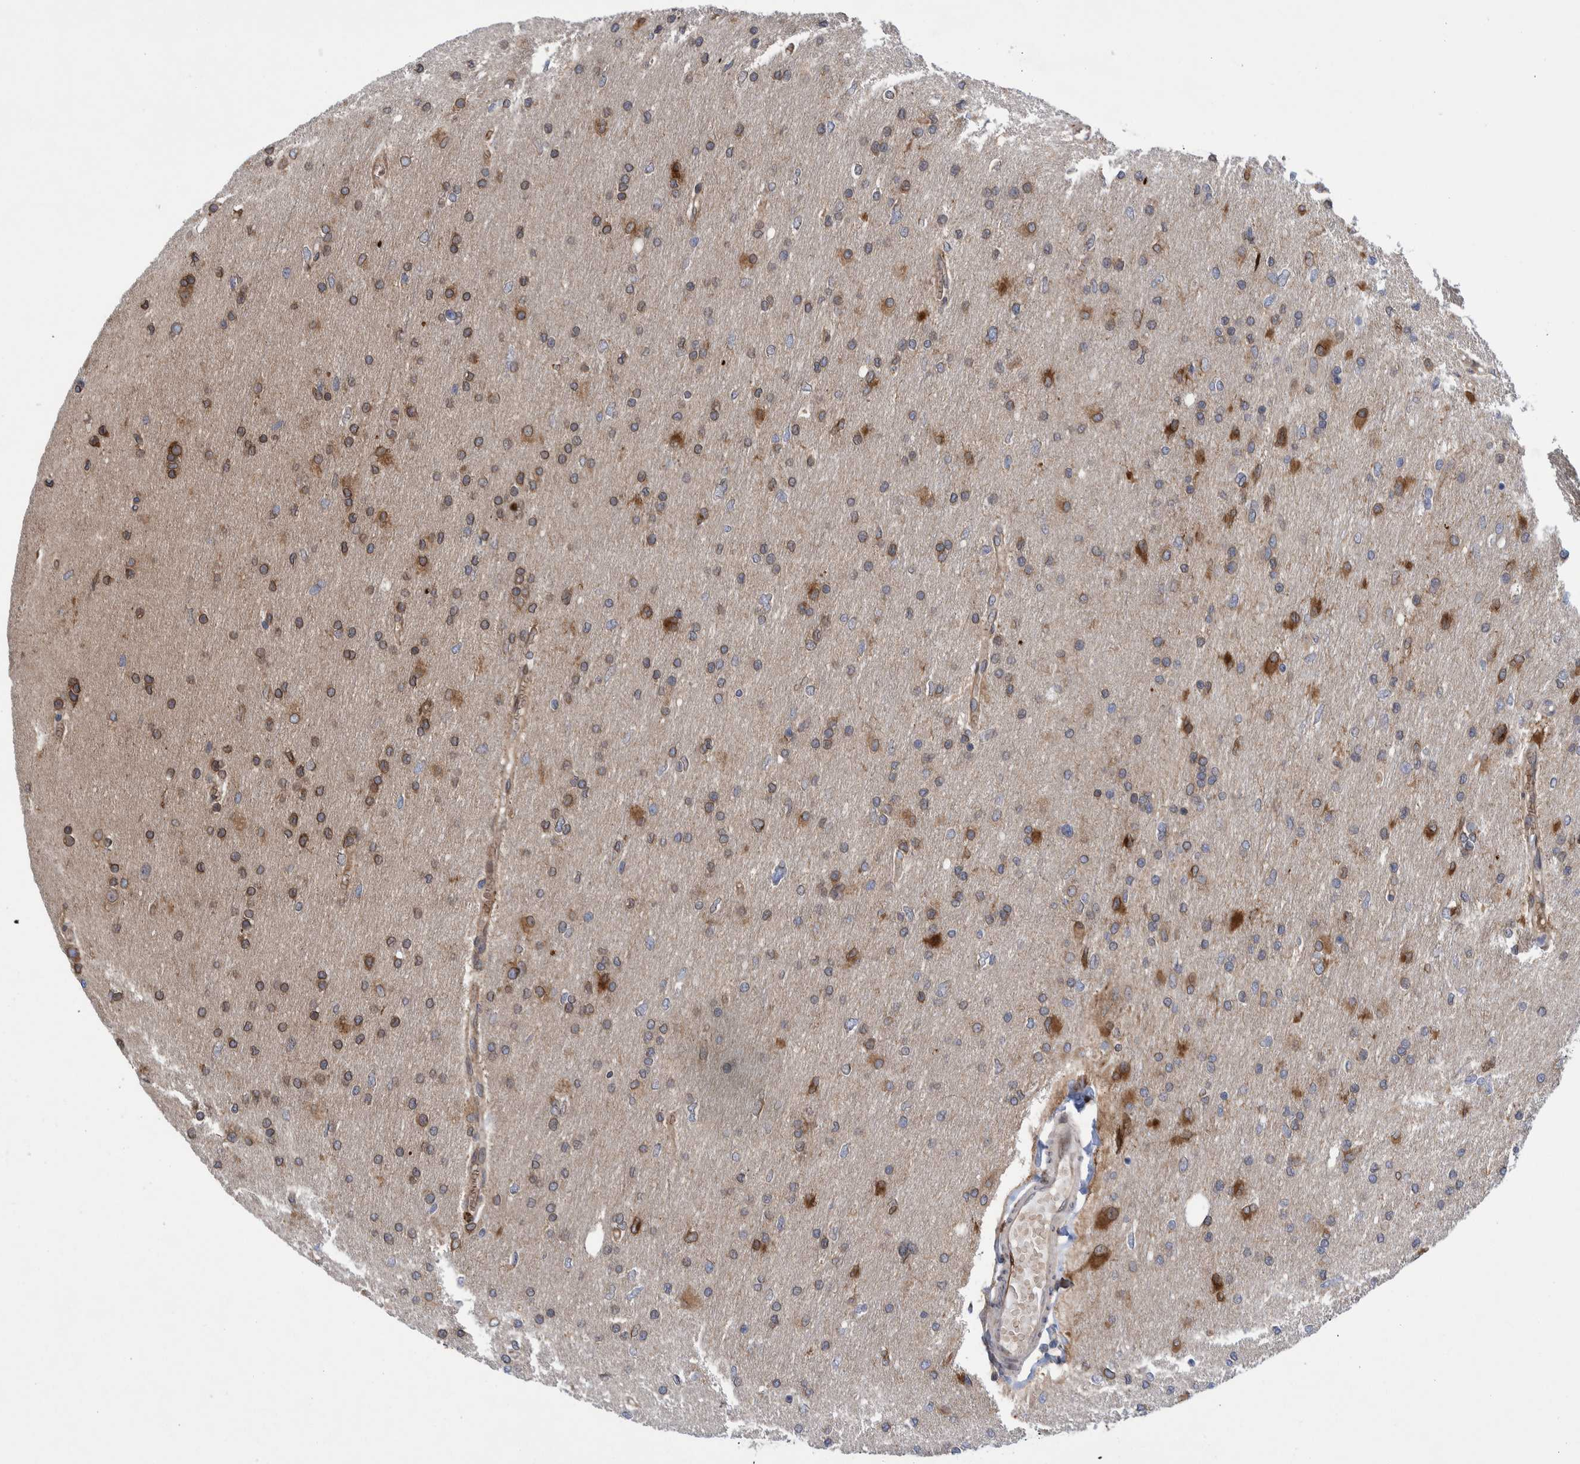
{"staining": {"intensity": "moderate", "quantity": "25%-75%", "location": "cytoplasmic/membranous"}, "tissue": "glioma", "cell_type": "Tumor cells", "image_type": "cancer", "snomed": [{"axis": "morphology", "description": "Glioma, malignant, High grade"}, {"axis": "topography", "description": "Cerebral cortex"}], "caption": "This is an image of immunohistochemistry staining of glioma, which shows moderate positivity in the cytoplasmic/membranous of tumor cells.", "gene": "THEM6", "patient": {"sex": "female", "age": 36}}